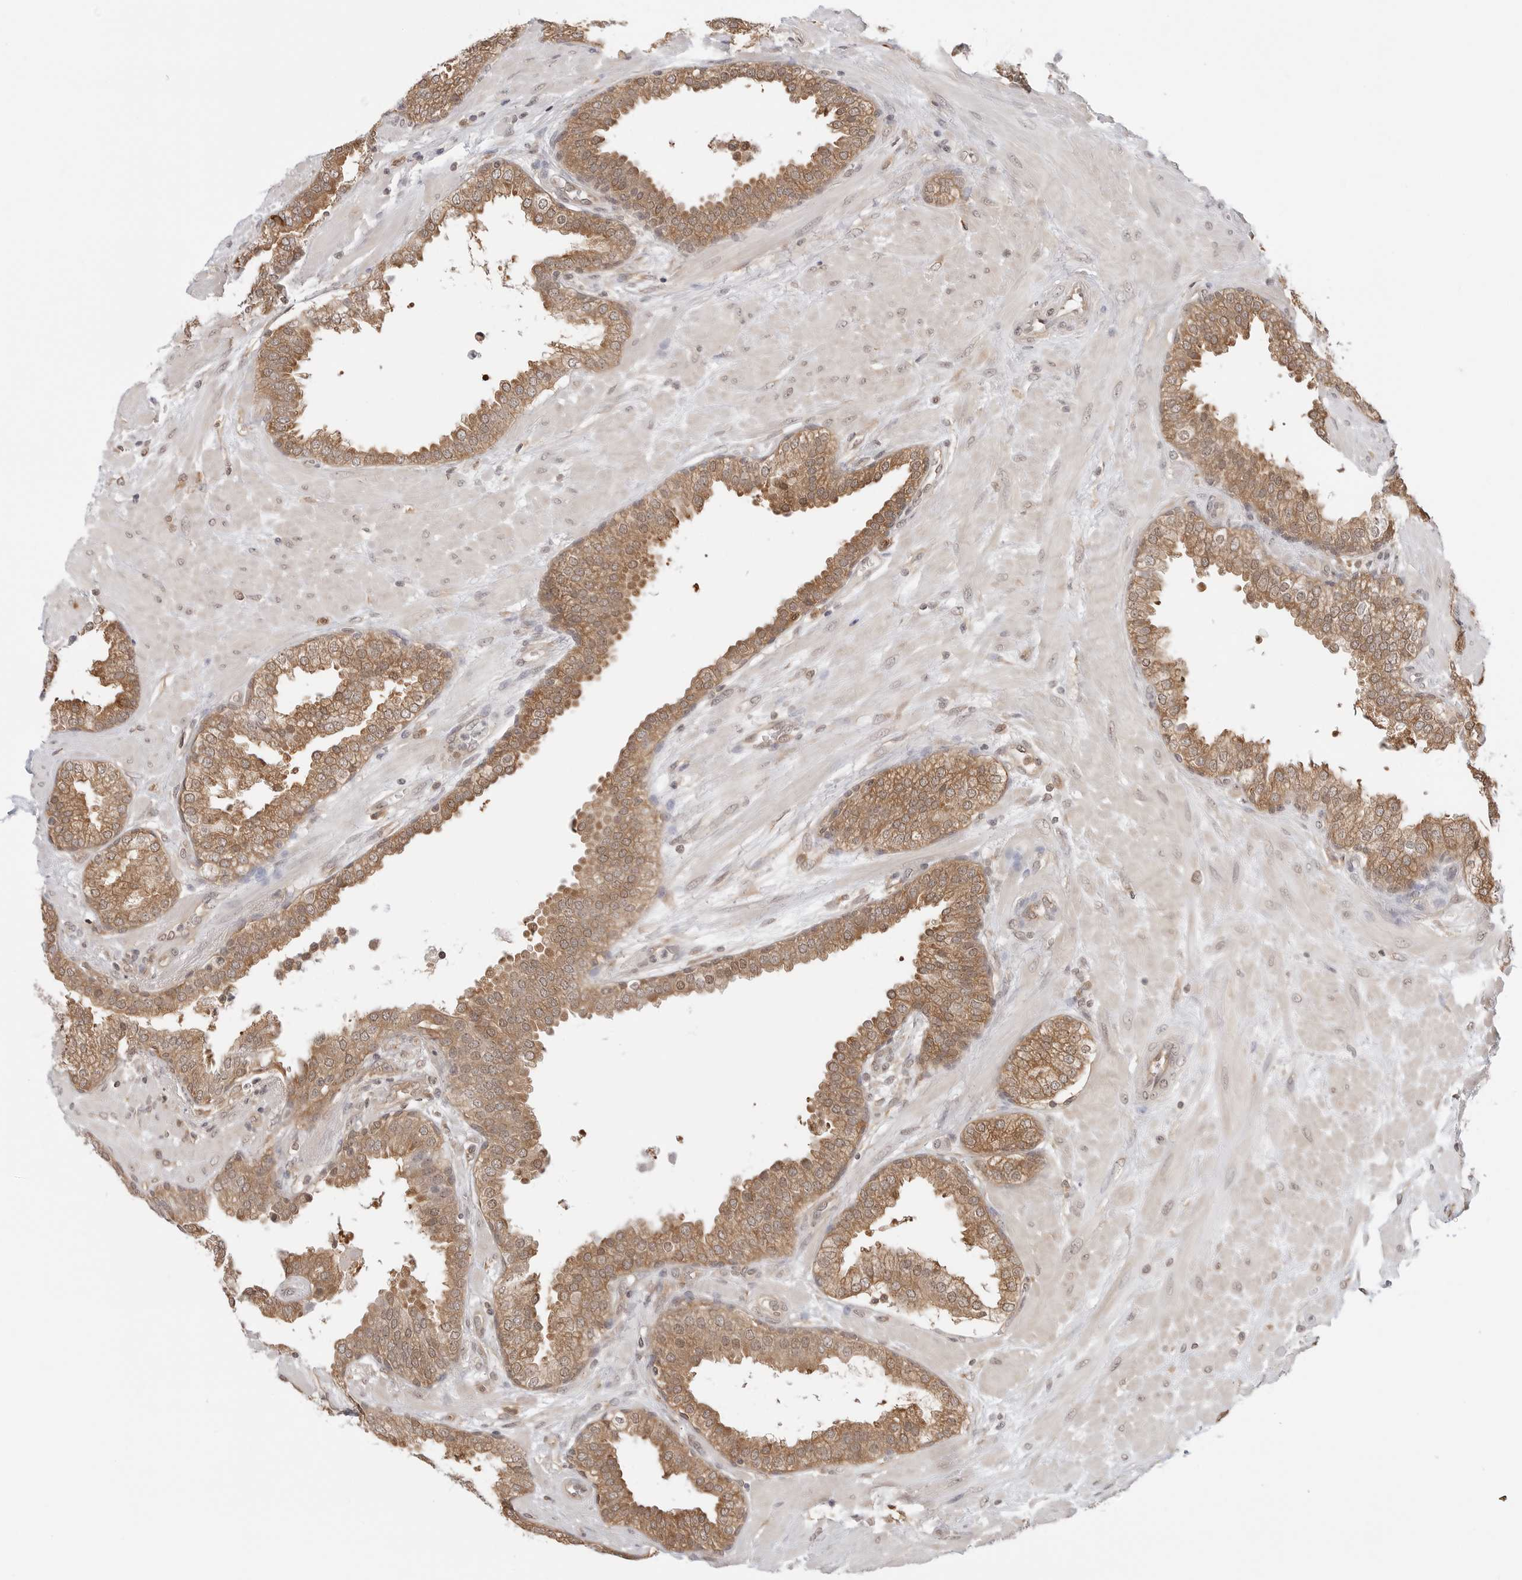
{"staining": {"intensity": "moderate", "quantity": ">75%", "location": "cytoplasmic/membranous,nuclear"}, "tissue": "prostate", "cell_type": "Glandular cells", "image_type": "normal", "snomed": [{"axis": "morphology", "description": "Normal tissue, NOS"}, {"axis": "topography", "description": "Prostate"}], "caption": "Protein staining of benign prostate displays moderate cytoplasmic/membranous,nuclear expression in about >75% of glandular cells. The staining was performed using DAB, with brown indicating positive protein expression. Nuclei are stained blue with hematoxylin.", "gene": "NUDC", "patient": {"sex": "male", "age": 51}}